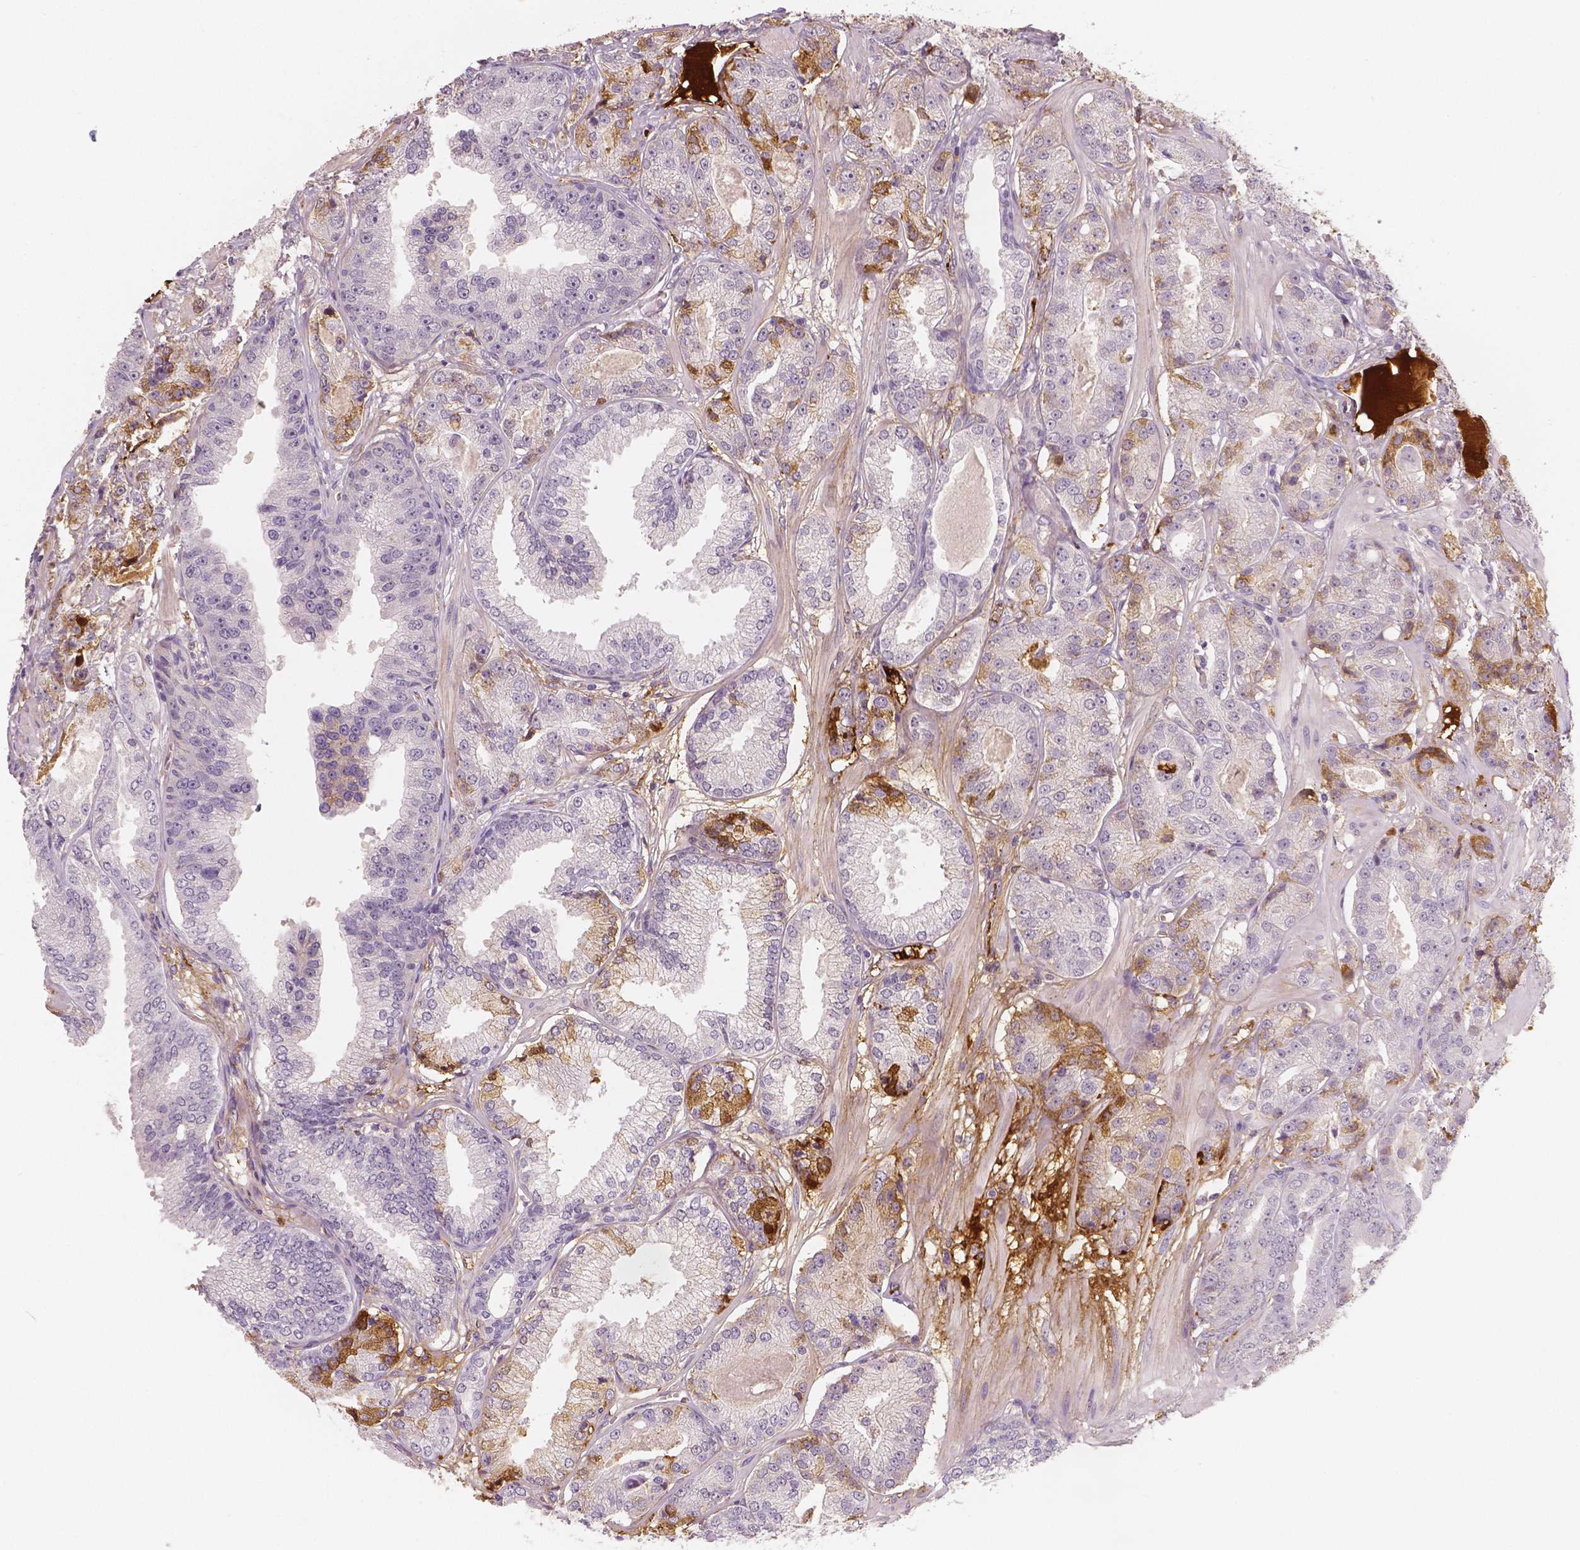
{"staining": {"intensity": "moderate", "quantity": "<25%", "location": "cytoplasmic/membranous"}, "tissue": "prostate cancer", "cell_type": "Tumor cells", "image_type": "cancer", "snomed": [{"axis": "morphology", "description": "Adenocarcinoma, NOS"}, {"axis": "topography", "description": "Prostate"}], "caption": "Immunohistochemistry (IHC) staining of prostate cancer, which shows low levels of moderate cytoplasmic/membranous positivity in about <25% of tumor cells indicating moderate cytoplasmic/membranous protein expression. The staining was performed using DAB (brown) for protein detection and nuclei were counterstained in hematoxylin (blue).", "gene": "APOA4", "patient": {"sex": "male", "age": 64}}